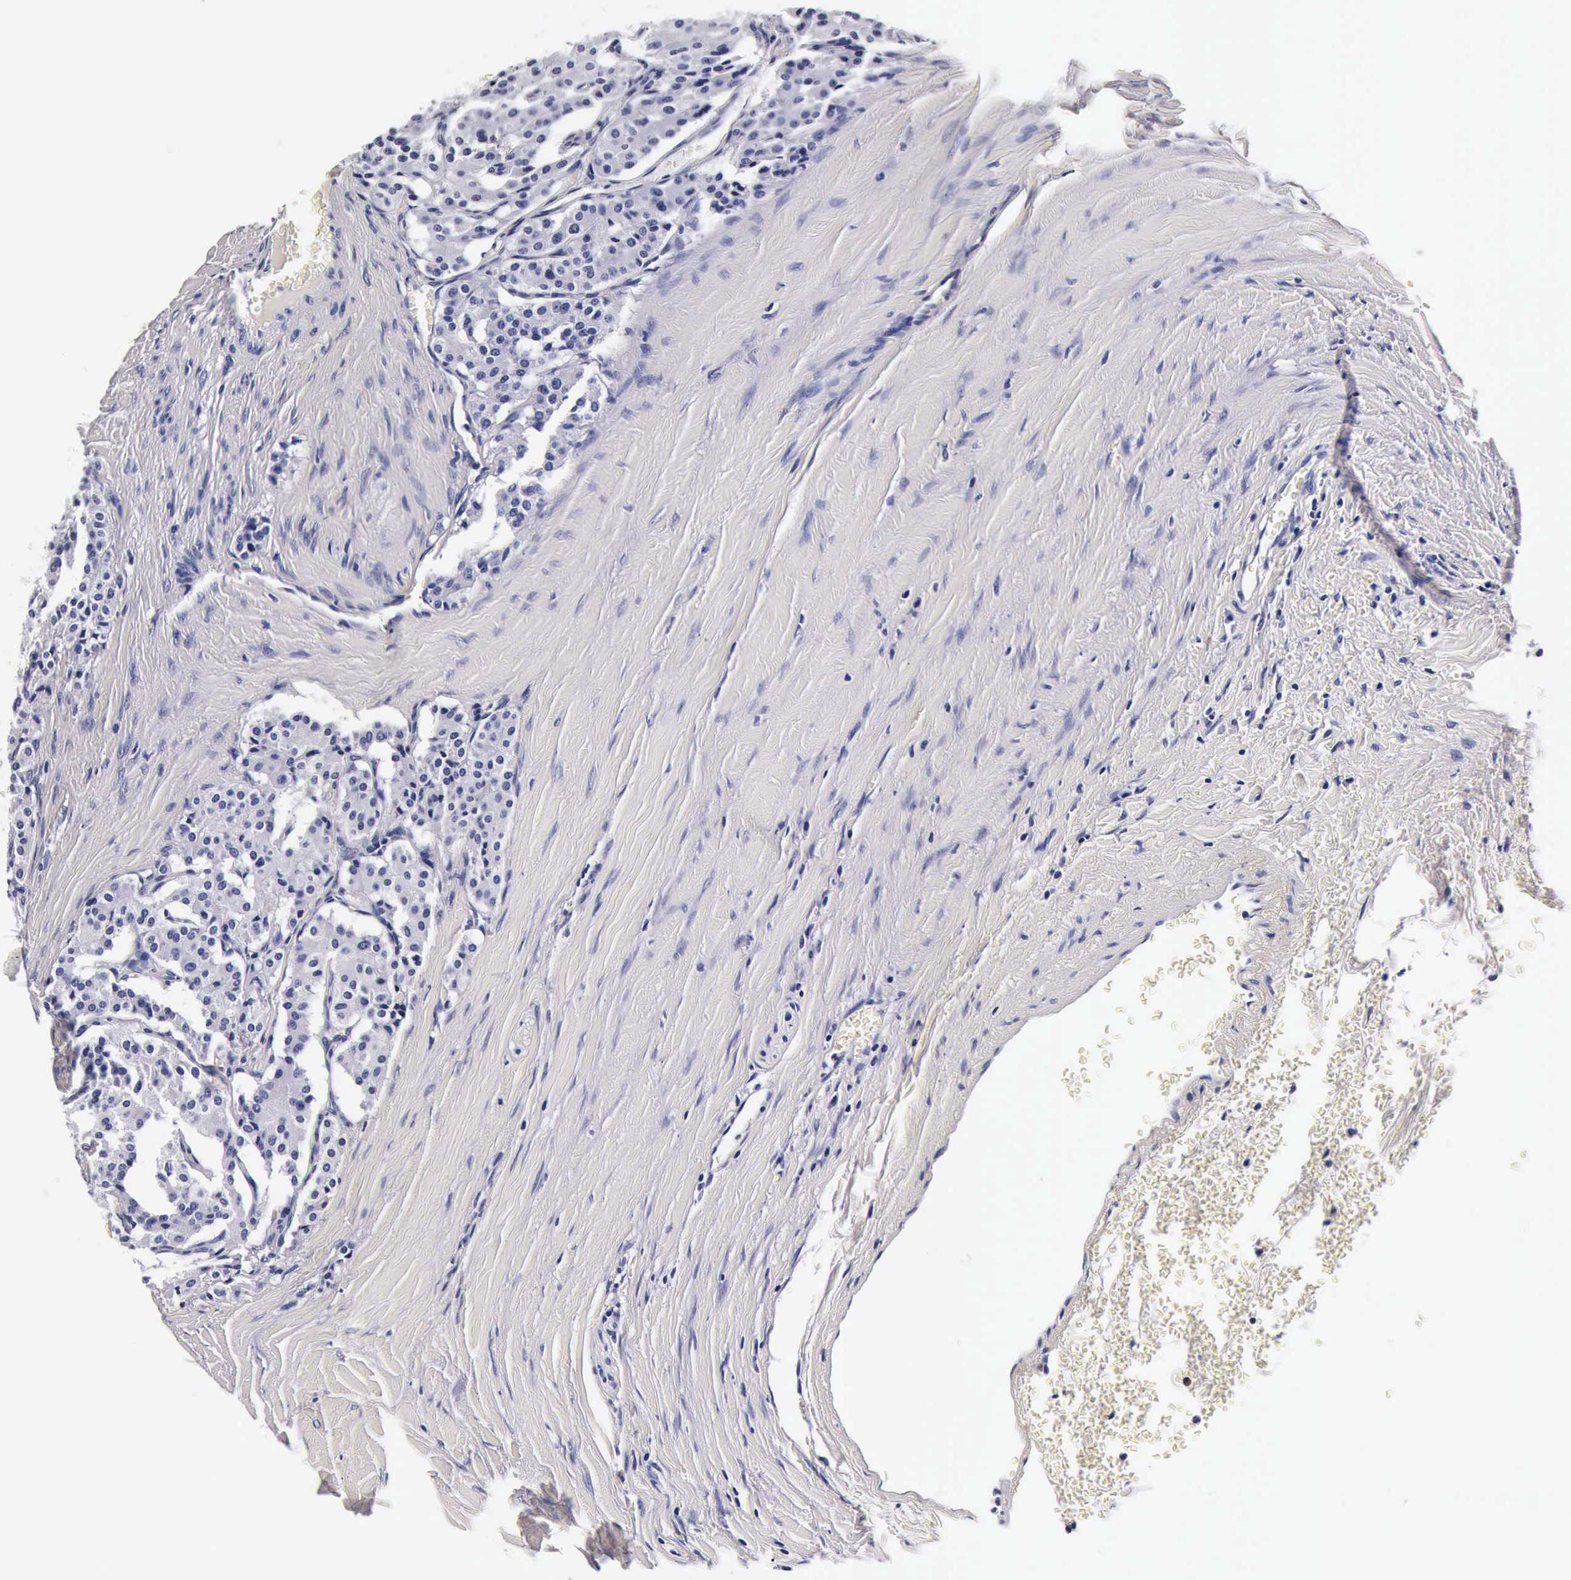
{"staining": {"intensity": "negative", "quantity": "none", "location": "none"}, "tissue": "carcinoid", "cell_type": "Tumor cells", "image_type": "cancer", "snomed": [{"axis": "morphology", "description": "Carcinoid, malignant, NOS"}, {"axis": "topography", "description": "Bronchus"}], "caption": "Image shows no protein staining in tumor cells of carcinoid (malignant) tissue. Nuclei are stained in blue.", "gene": "IAPP", "patient": {"sex": "male", "age": 55}}